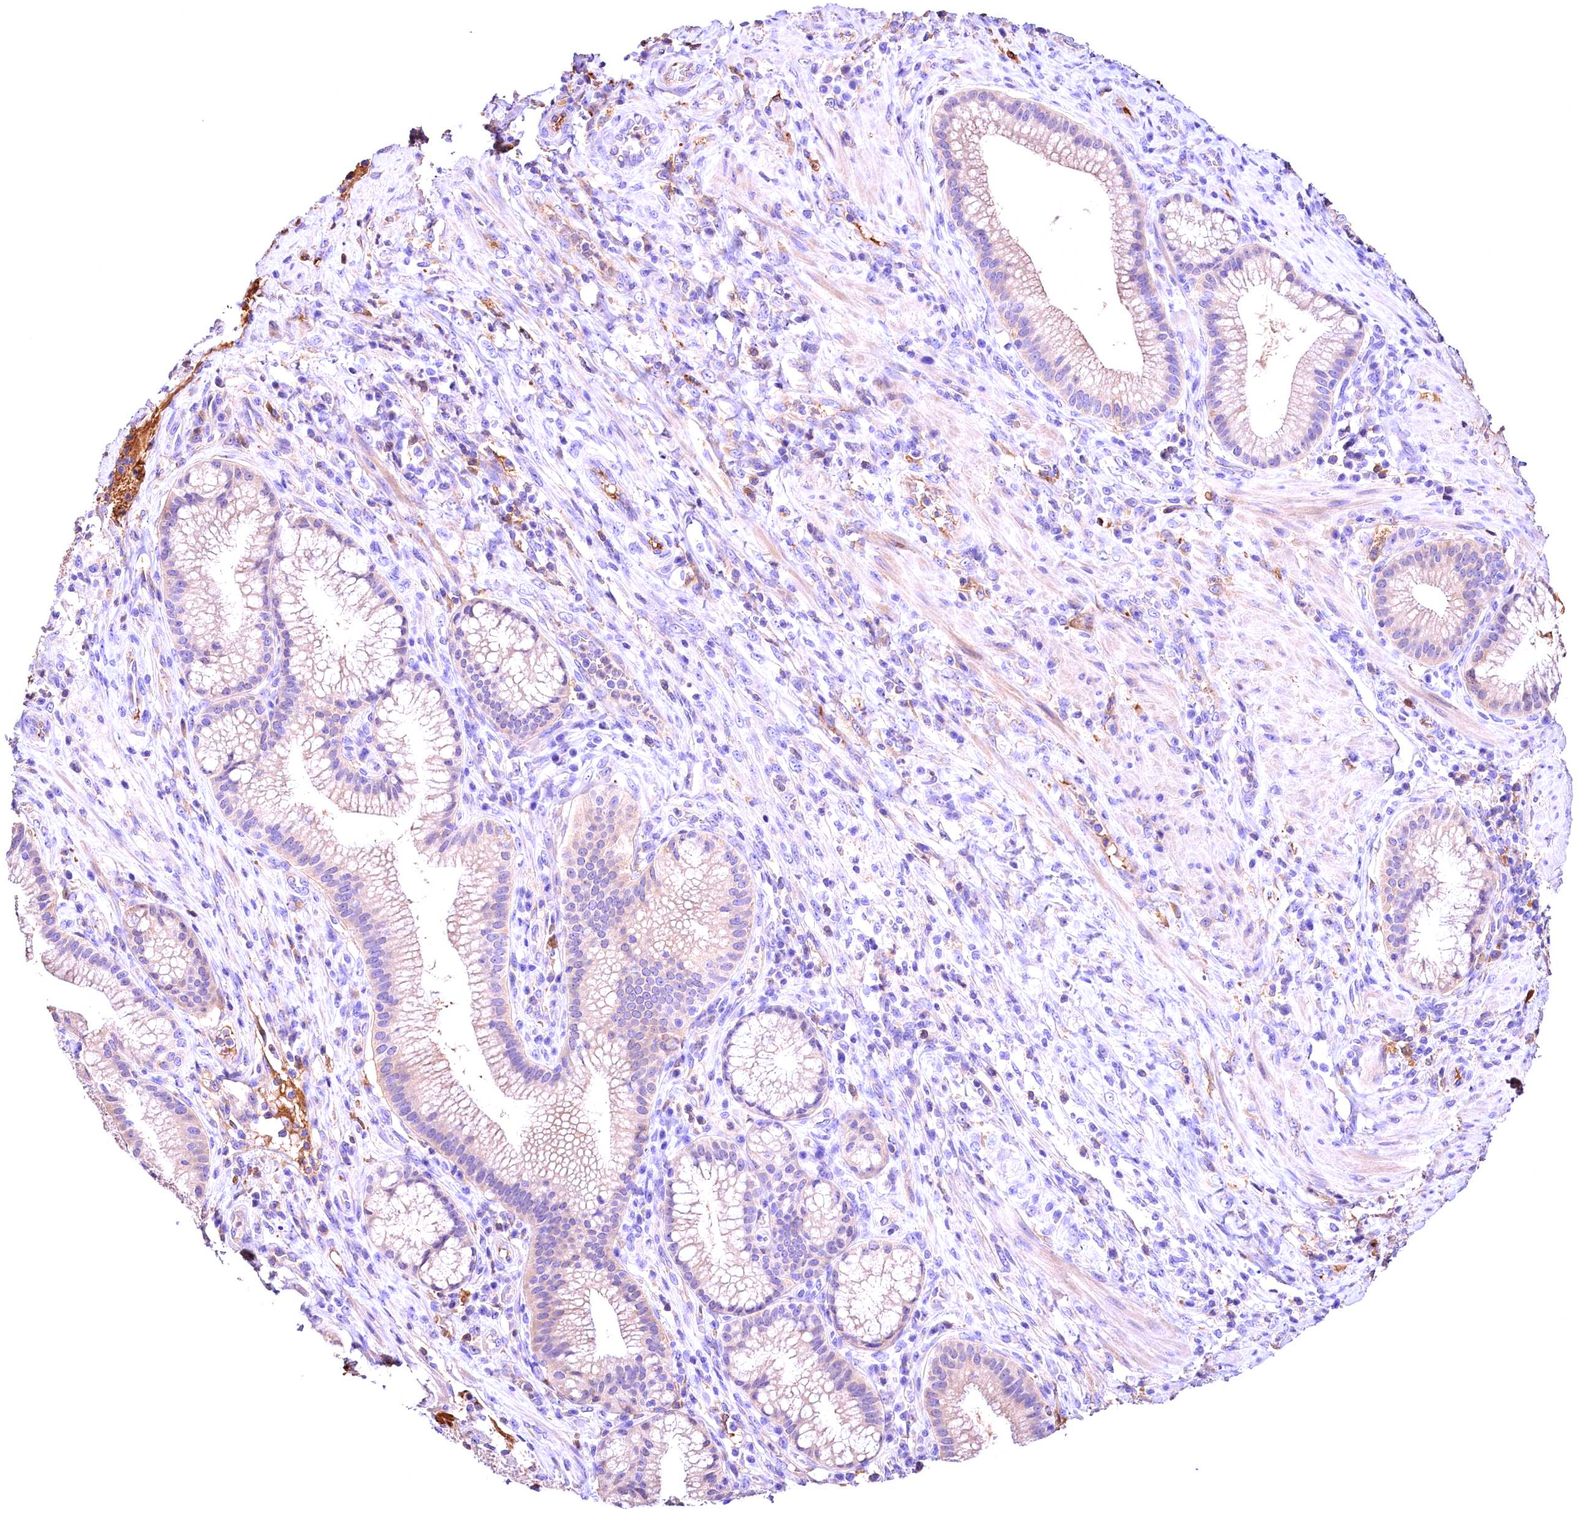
{"staining": {"intensity": "negative", "quantity": "none", "location": "none"}, "tissue": "pancreatic cancer", "cell_type": "Tumor cells", "image_type": "cancer", "snomed": [{"axis": "morphology", "description": "Adenocarcinoma, NOS"}, {"axis": "topography", "description": "Pancreas"}], "caption": "This is a micrograph of IHC staining of pancreatic adenocarcinoma, which shows no expression in tumor cells.", "gene": "ARMC6", "patient": {"sex": "male", "age": 72}}